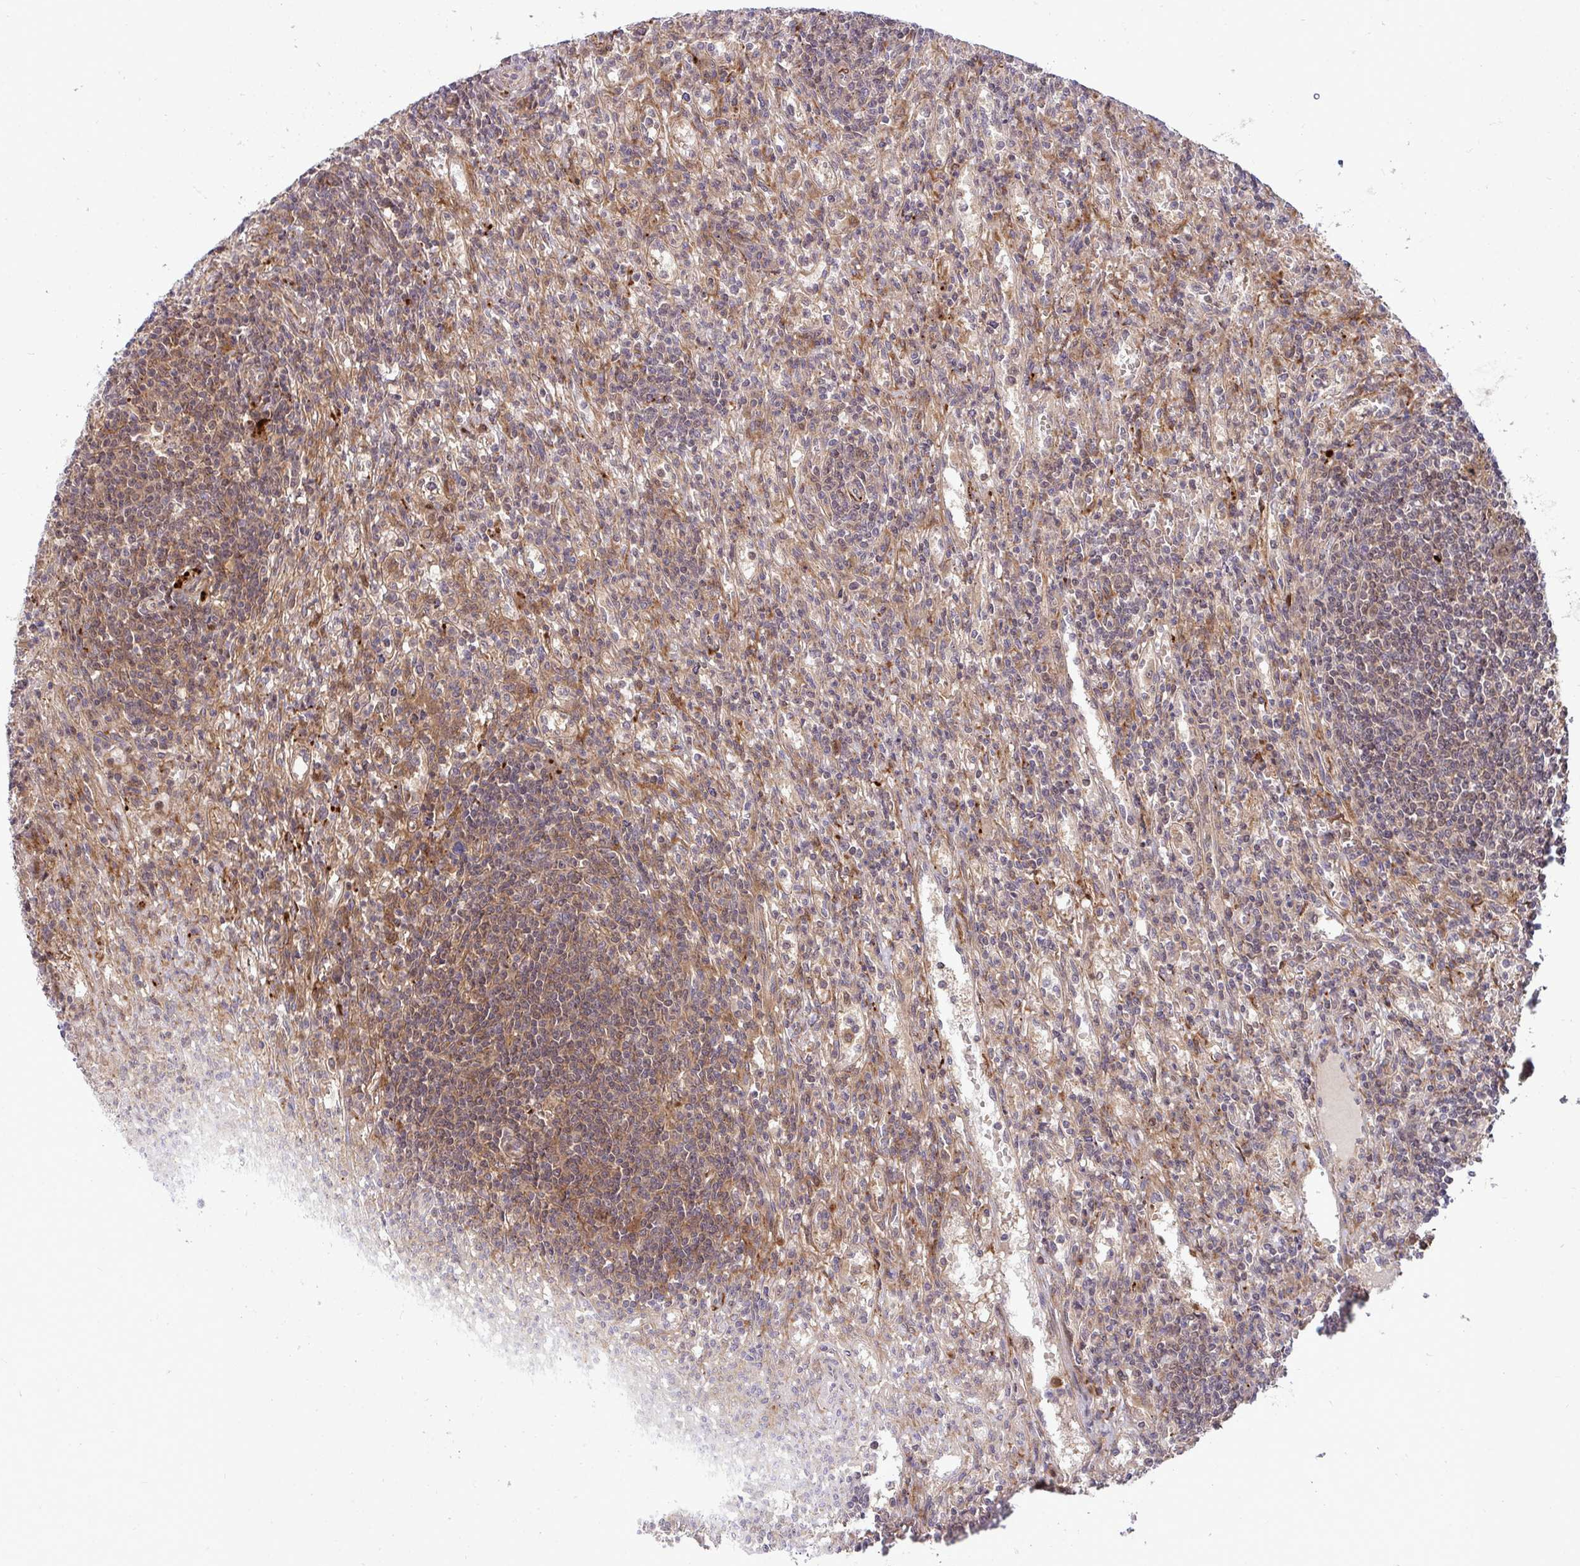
{"staining": {"intensity": "moderate", "quantity": "<25%", "location": "cytoplasmic/membranous"}, "tissue": "lymphoma", "cell_type": "Tumor cells", "image_type": "cancer", "snomed": [{"axis": "morphology", "description": "Malignant lymphoma, non-Hodgkin's type, Low grade"}, {"axis": "topography", "description": "Spleen"}], "caption": "Immunohistochemical staining of lymphoma displays low levels of moderate cytoplasmic/membranous expression in about <25% of tumor cells. The staining was performed using DAB (3,3'-diaminobenzidine), with brown indicating positive protein expression. Nuclei are stained blue with hematoxylin.", "gene": "TRIM44", "patient": {"sex": "male", "age": 76}}